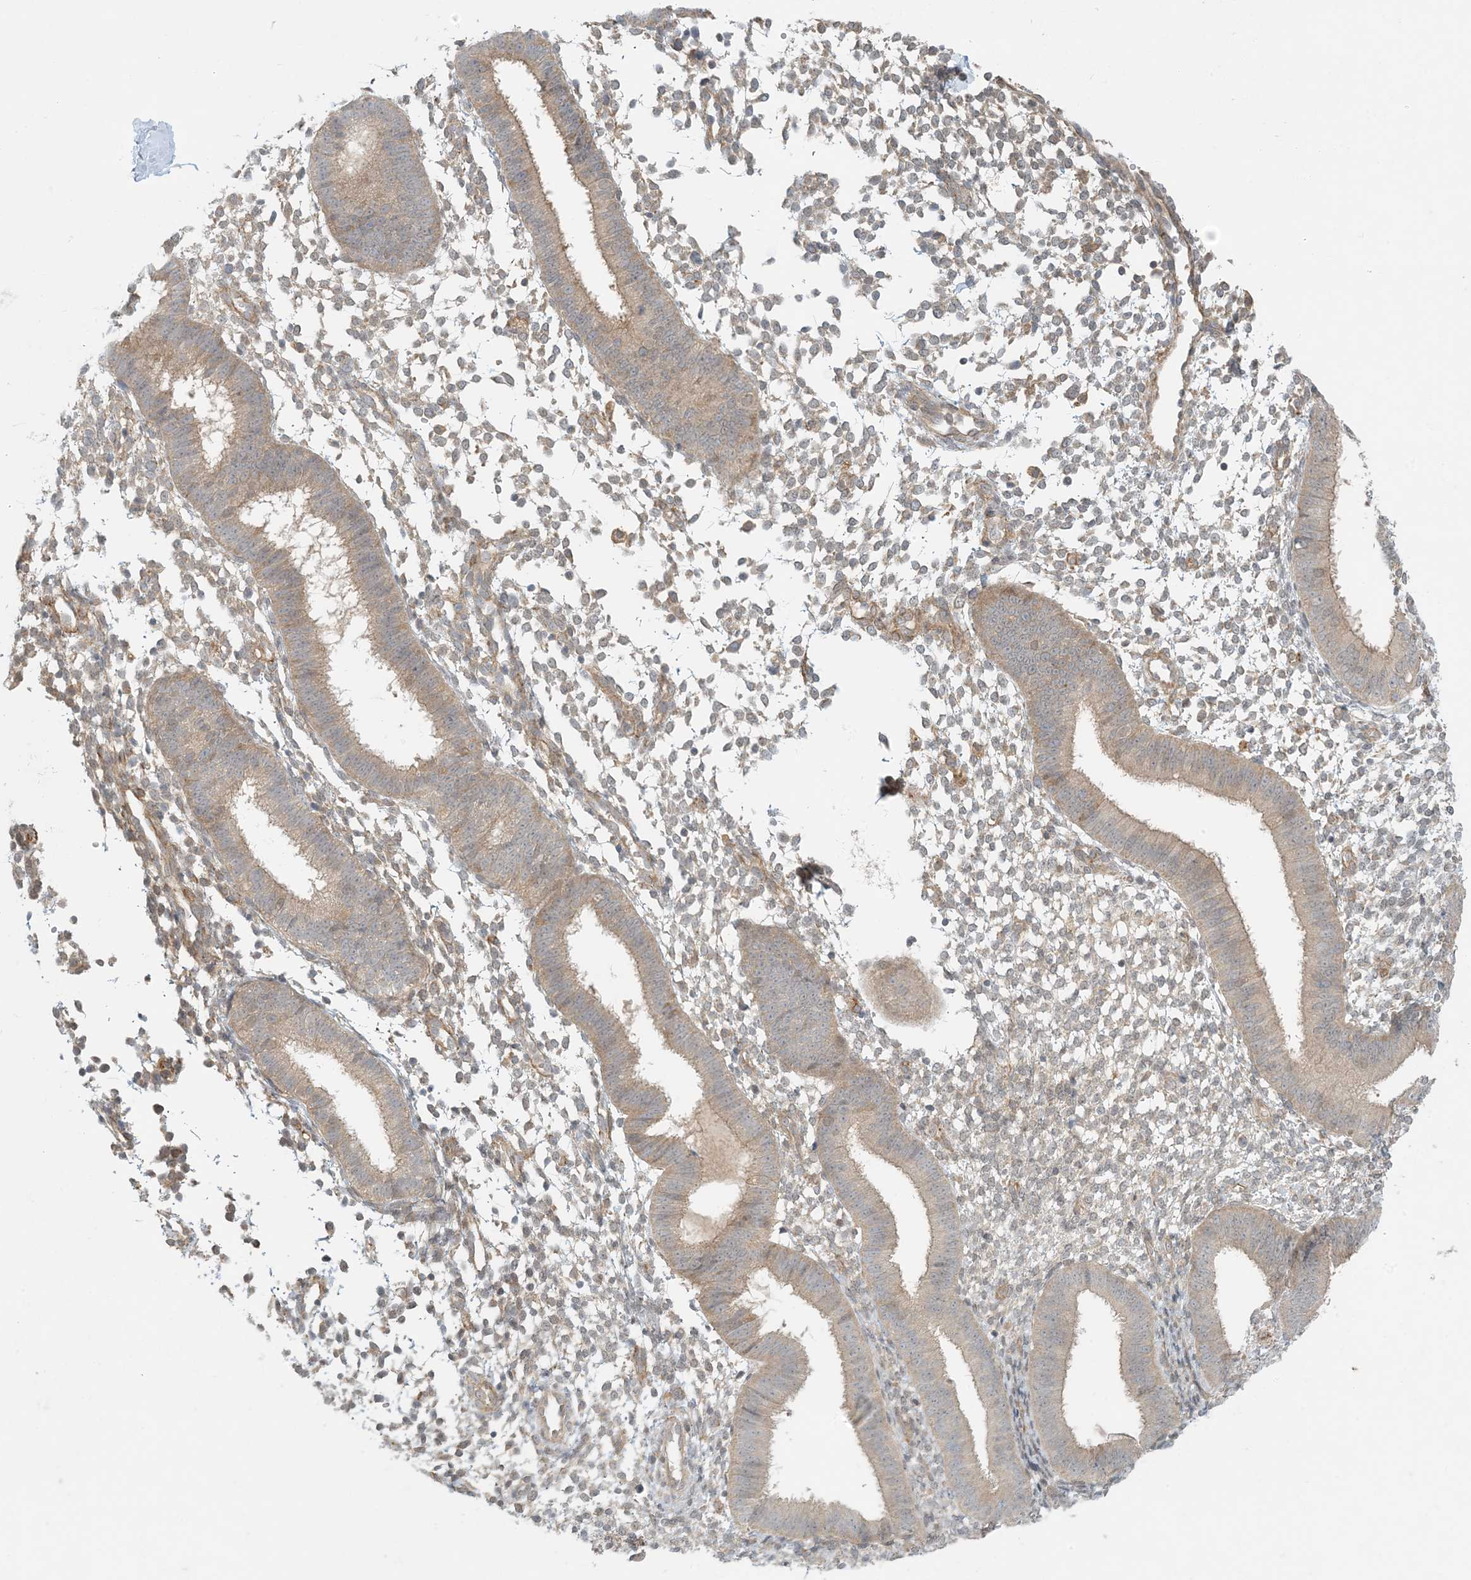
{"staining": {"intensity": "moderate", "quantity": "<25%", "location": "cytoplasmic/membranous"}, "tissue": "endometrium", "cell_type": "Cells in endometrial stroma", "image_type": "normal", "snomed": [{"axis": "morphology", "description": "Normal tissue, NOS"}, {"axis": "topography", "description": "Uterus"}, {"axis": "topography", "description": "Endometrium"}], "caption": "IHC histopathology image of unremarkable endometrium: endometrium stained using immunohistochemistry (IHC) demonstrates low levels of moderate protein expression localized specifically in the cytoplasmic/membranous of cells in endometrial stroma, appearing as a cytoplasmic/membranous brown color.", "gene": "OBI1", "patient": {"sex": "female", "age": 48}}